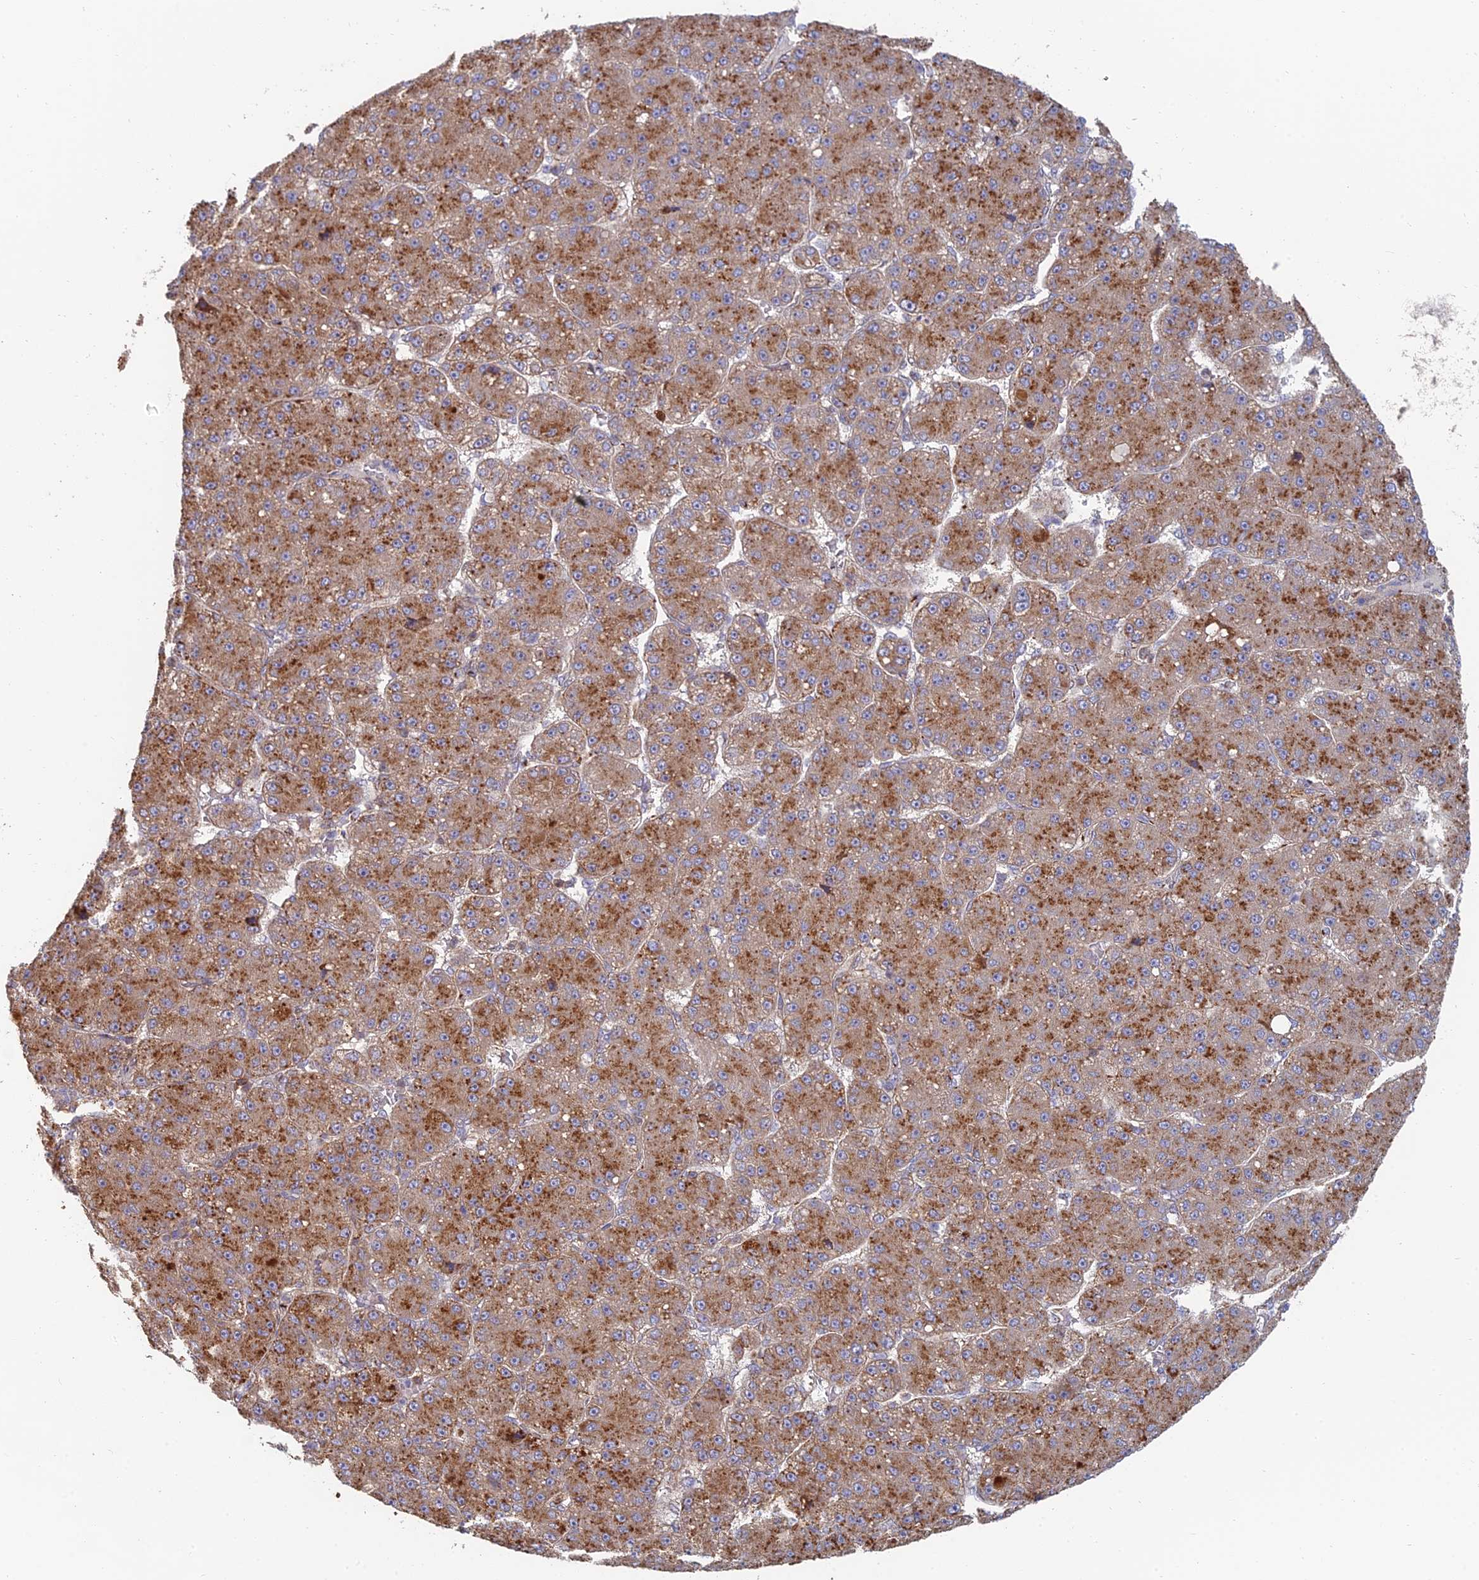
{"staining": {"intensity": "moderate", "quantity": ">75%", "location": "cytoplasmic/membranous"}, "tissue": "liver cancer", "cell_type": "Tumor cells", "image_type": "cancer", "snomed": [{"axis": "morphology", "description": "Carcinoma, Hepatocellular, NOS"}, {"axis": "topography", "description": "Liver"}], "caption": "About >75% of tumor cells in liver hepatocellular carcinoma display moderate cytoplasmic/membranous protein positivity as visualized by brown immunohistochemical staining.", "gene": "HS2ST1", "patient": {"sex": "male", "age": 67}}